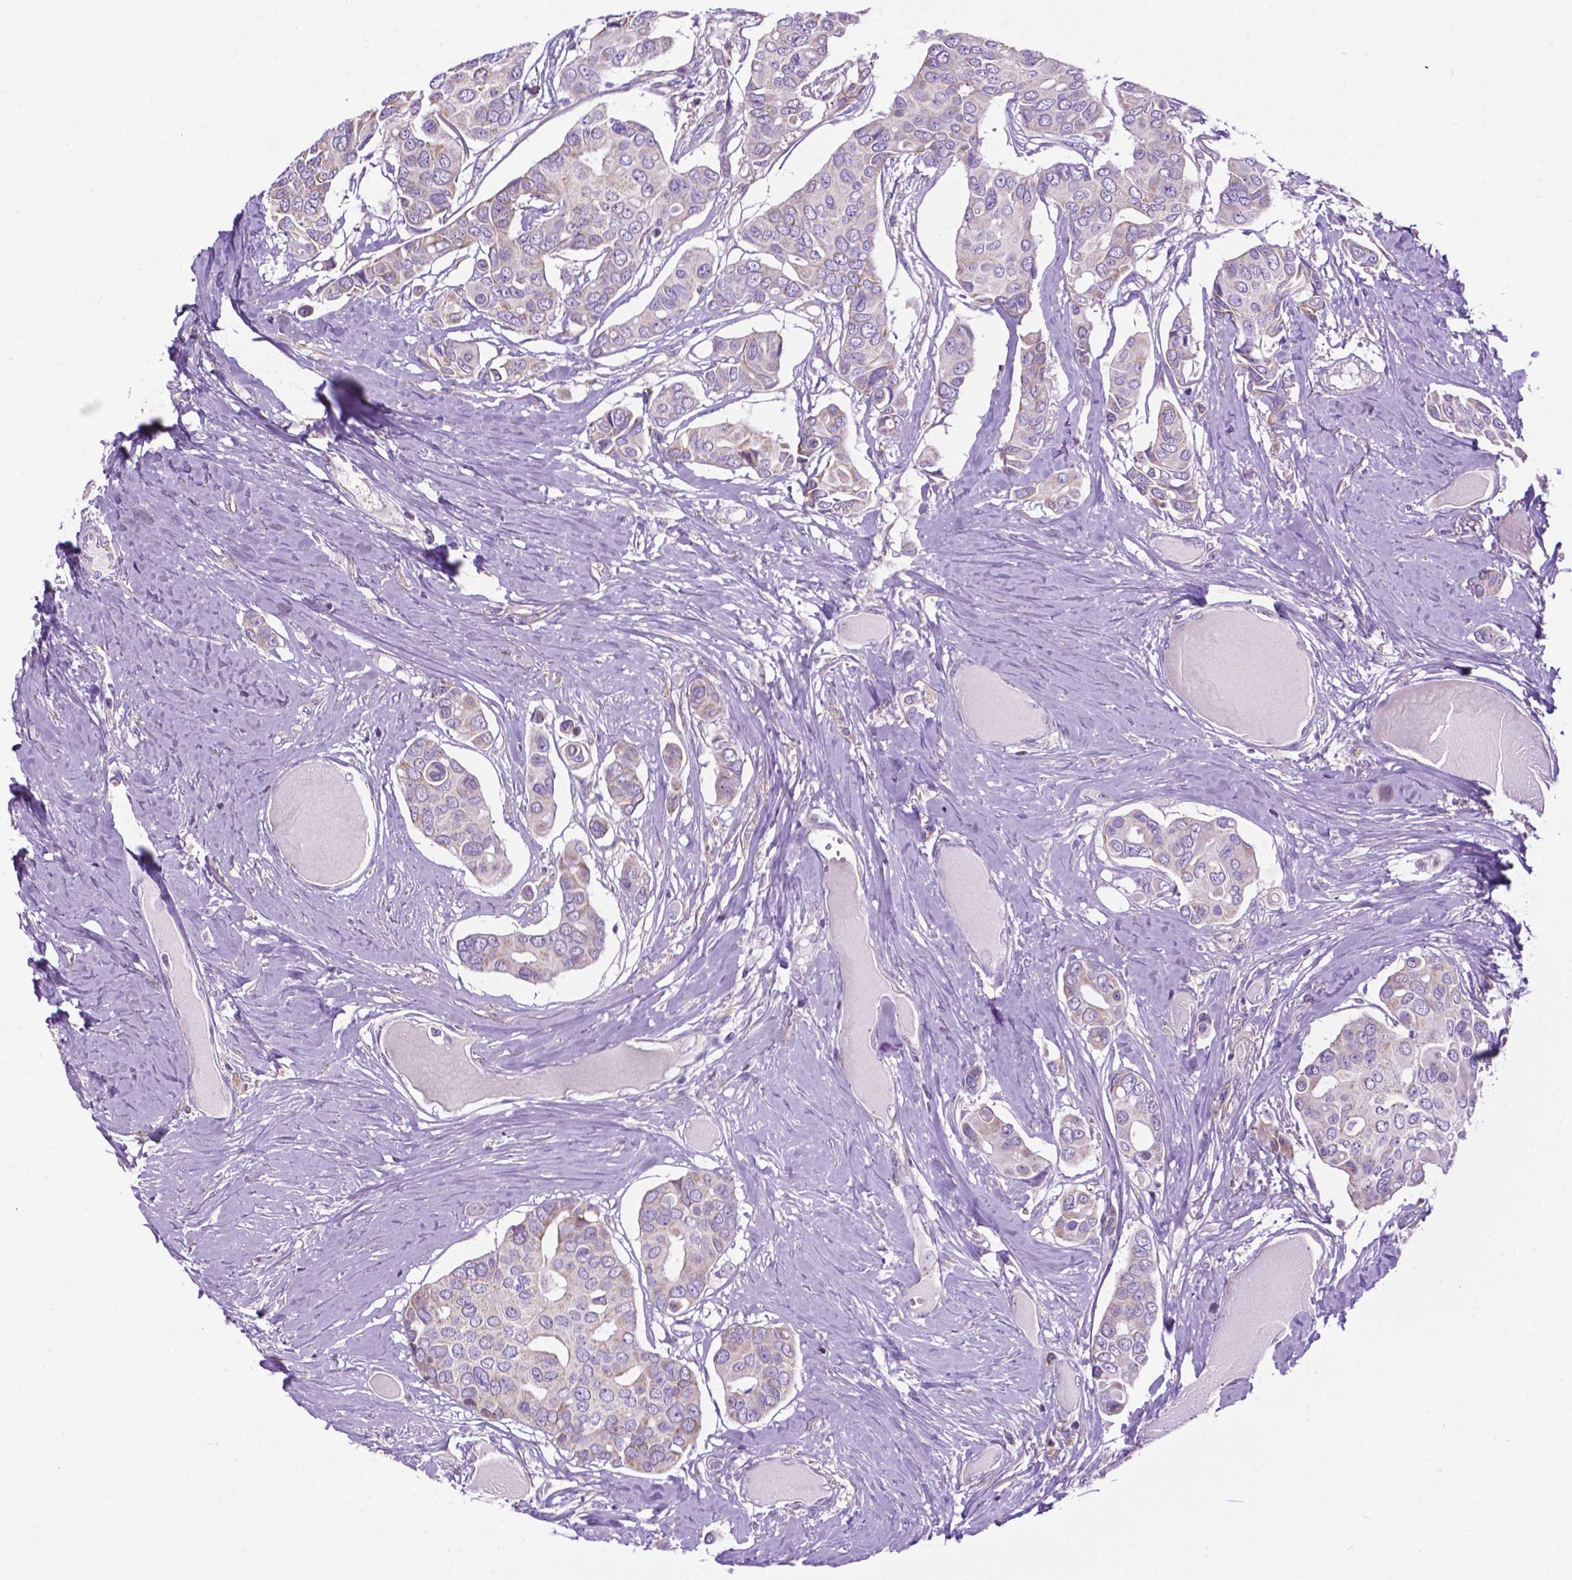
{"staining": {"intensity": "weak", "quantity": "<25%", "location": "cytoplasmic/membranous"}, "tissue": "breast cancer", "cell_type": "Tumor cells", "image_type": "cancer", "snomed": [{"axis": "morphology", "description": "Duct carcinoma"}, {"axis": "topography", "description": "Breast"}], "caption": "Breast cancer (intraductal carcinoma) stained for a protein using immunohistochemistry (IHC) displays no staining tumor cells.", "gene": "PHYHIP", "patient": {"sex": "female", "age": 54}}